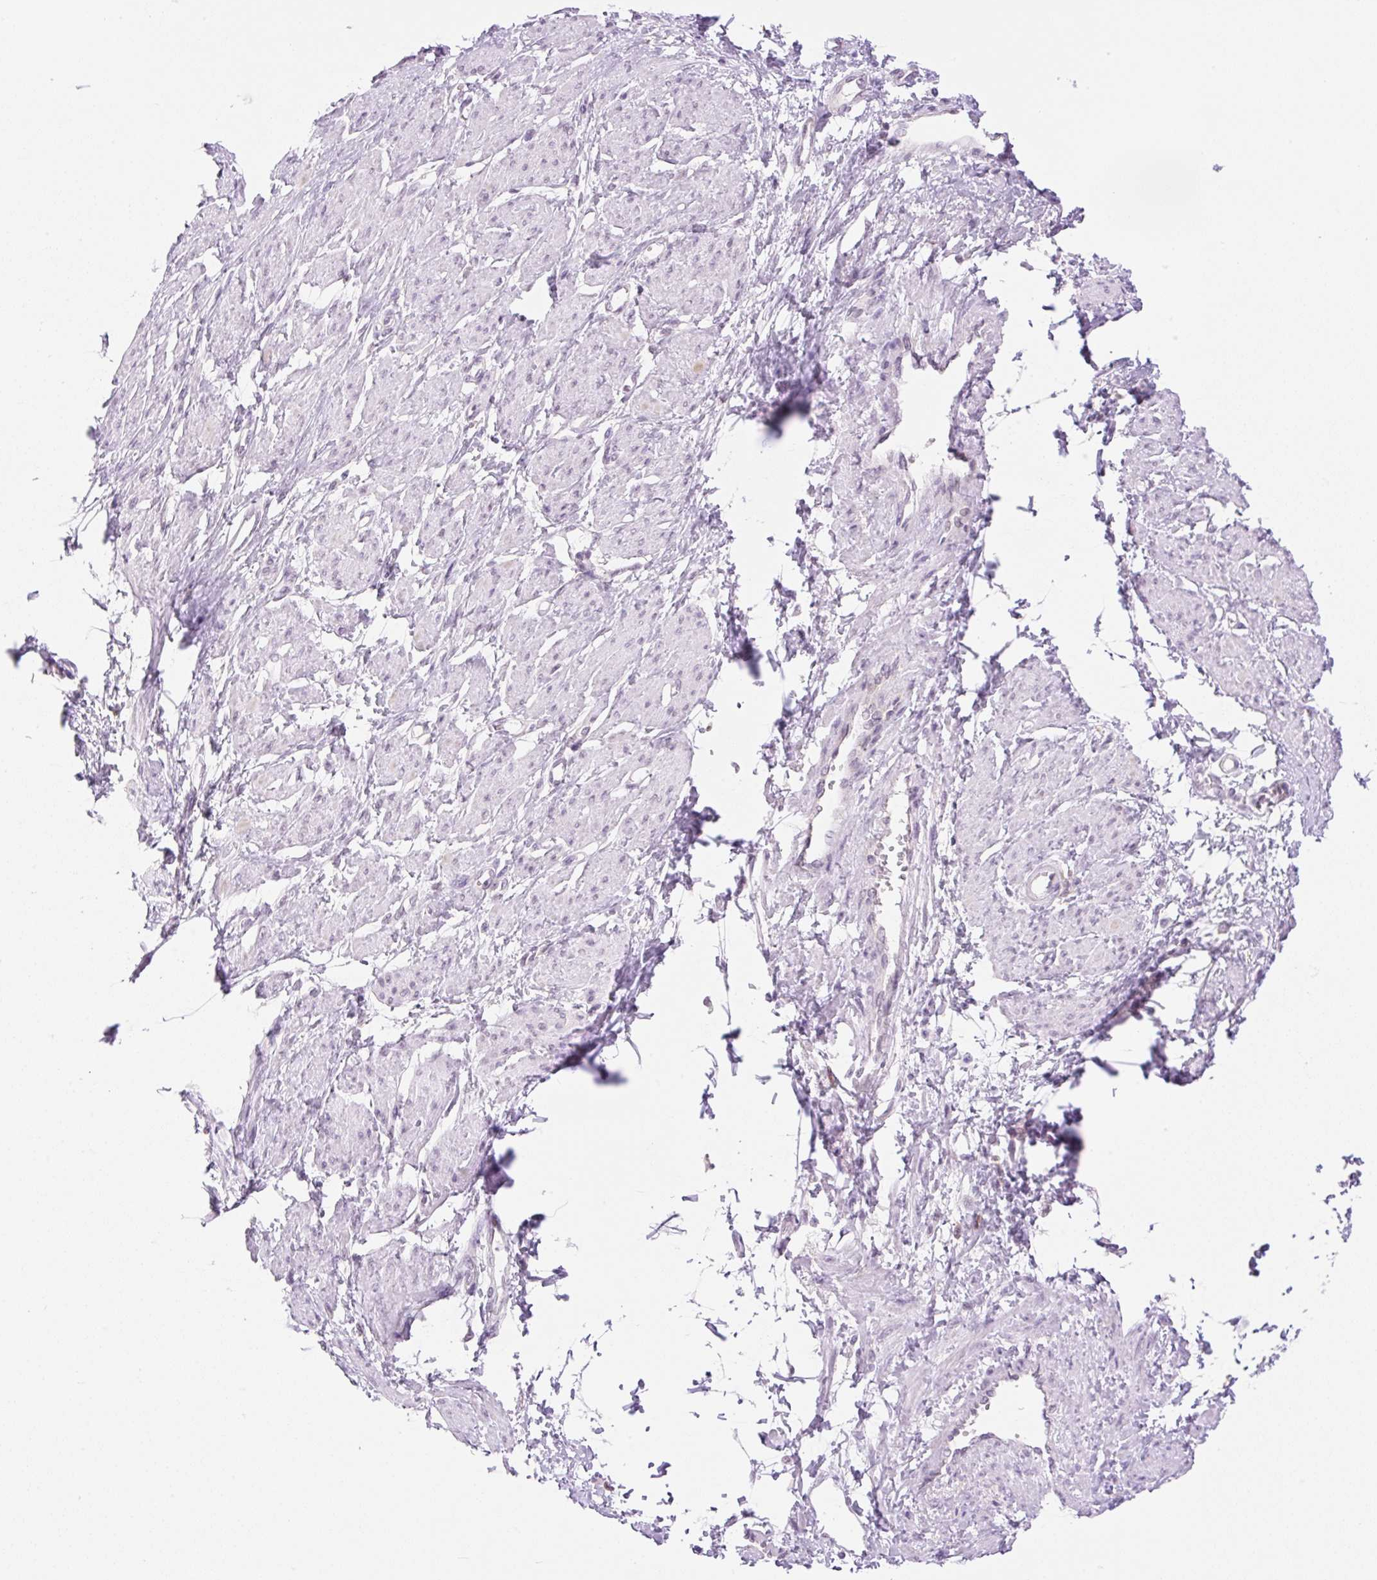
{"staining": {"intensity": "negative", "quantity": "none", "location": "none"}, "tissue": "smooth muscle", "cell_type": "Smooth muscle cells", "image_type": "normal", "snomed": [{"axis": "morphology", "description": "Normal tissue, NOS"}, {"axis": "topography", "description": "Smooth muscle"}, {"axis": "topography", "description": "Uterus"}], "caption": "Smooth muscle stained for a protein using immunohistochemistry (IHC) exhibits no positivity smooth muscle cells.", "gene": "PALM3", "patient": {"sex": "female", "age": 39}}